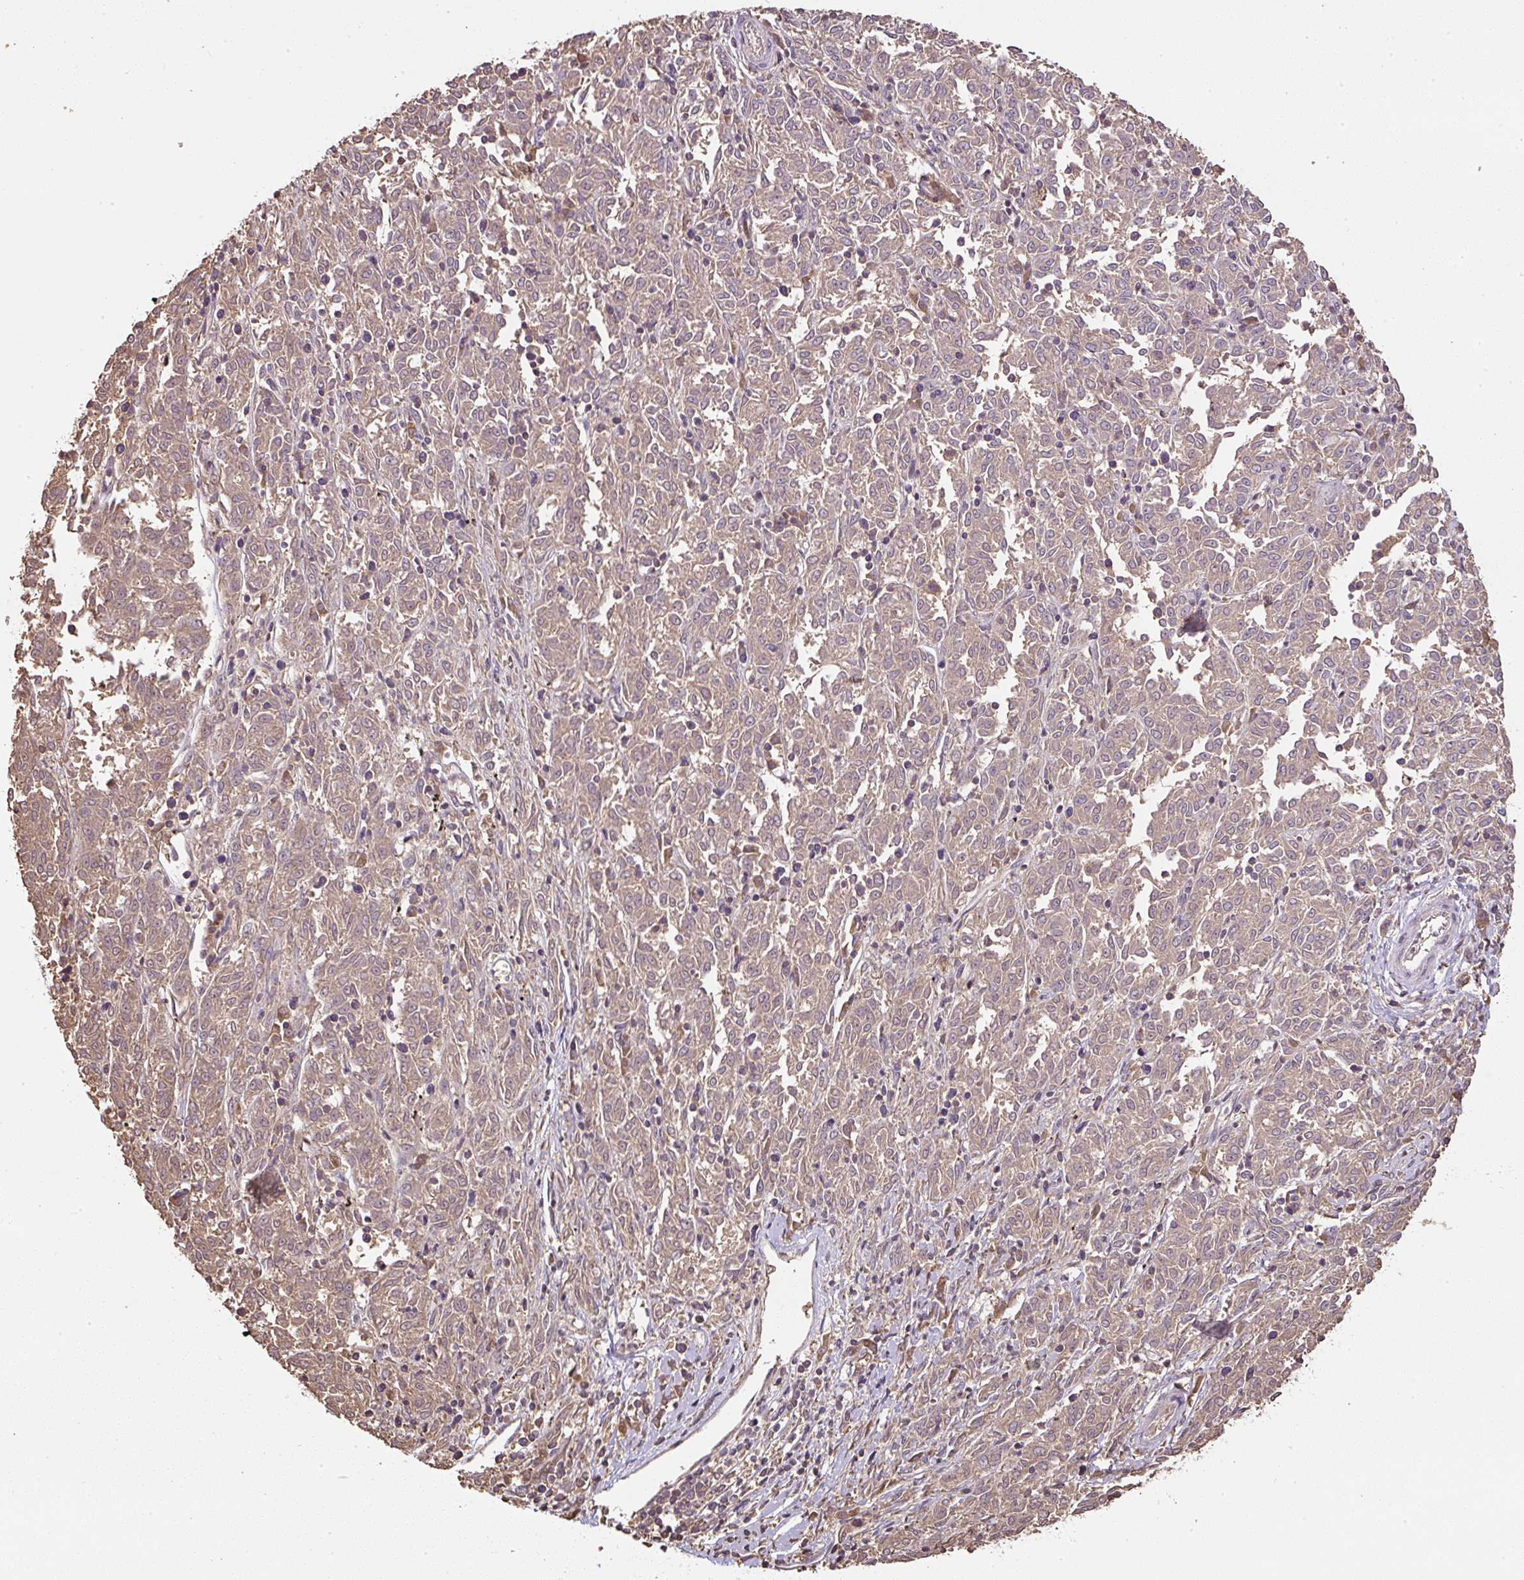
{"staining": {"intensity": "weak", "quantity": ">75%", "location": "cytoplasmic/membranous"}, "tissue": "melanoma", "cell_type": "Tumor cells", "image_type": "cancer", "snomed": [{"axis": "morphology", "description": "Malignant melanoma, NOS"}, {"axis": "topography", "description": "Skin"}], "caption": "The micrograph demonstrates a brown stain indicating the presence of a protein in the cytoplasmic/membranous of tumor cells in melanoma.", "gene": "TMEM170B", "patient": {"sex": "female", "age": 72}}